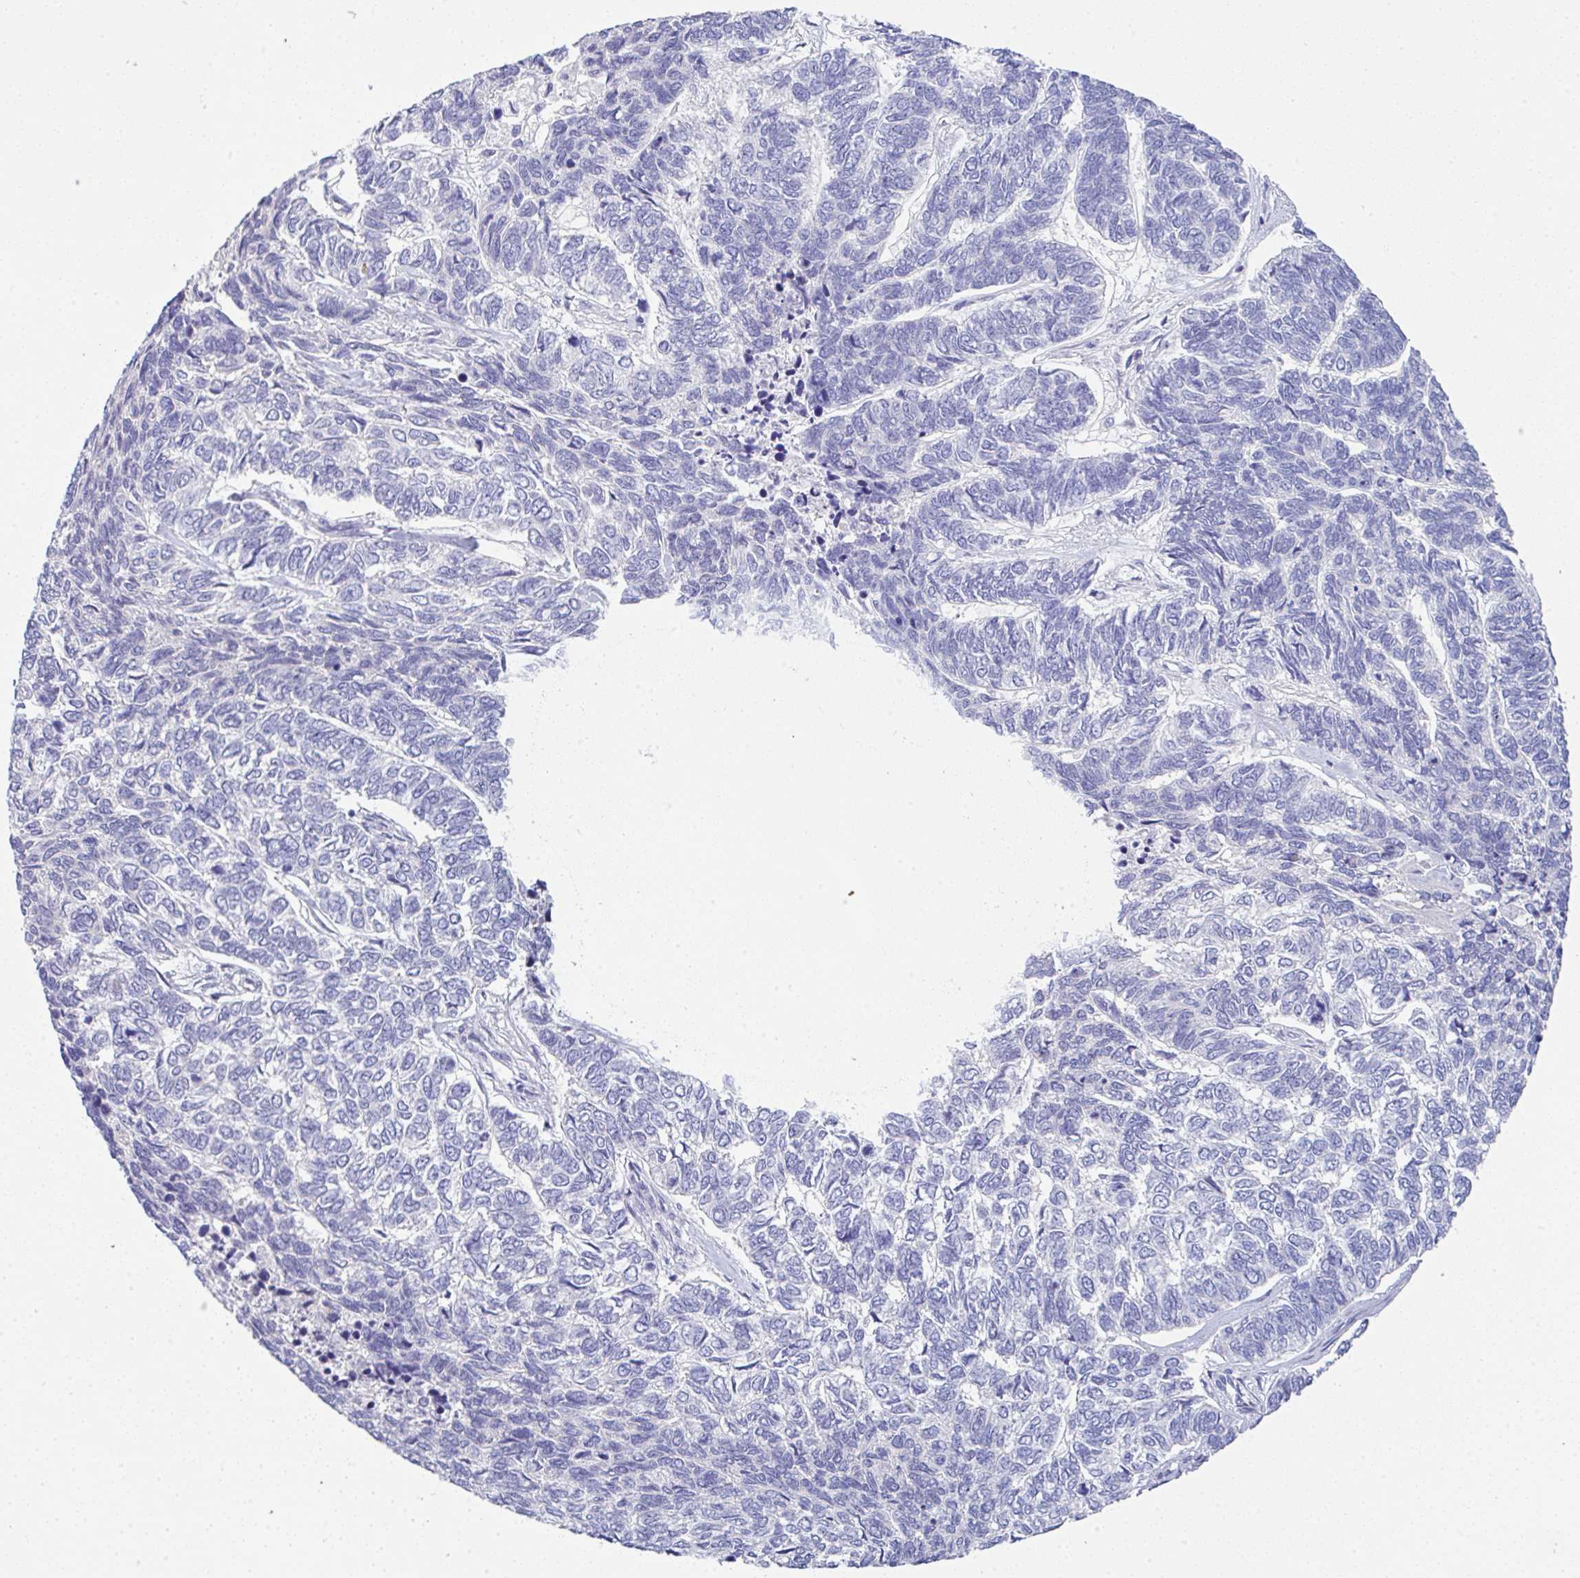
{"staining": {"intensity": "negative", "quantity": "none", "location": "none"}, "tissue": "skin cancer", "cell_type": "Tumor cells", "image_type": "cancer", "snomed": [{"axis": "morphology", "description": "Basal cell carcinoma"}, {"axis": "topography", "description": "Skin"}], "caption": "There is no significant positivity in tumor cells of skin cancer. (DAB immunohistochemistry, high magnification).", "gene": "SERPINE3", "patient": {"sex": "female", "age": 65}}